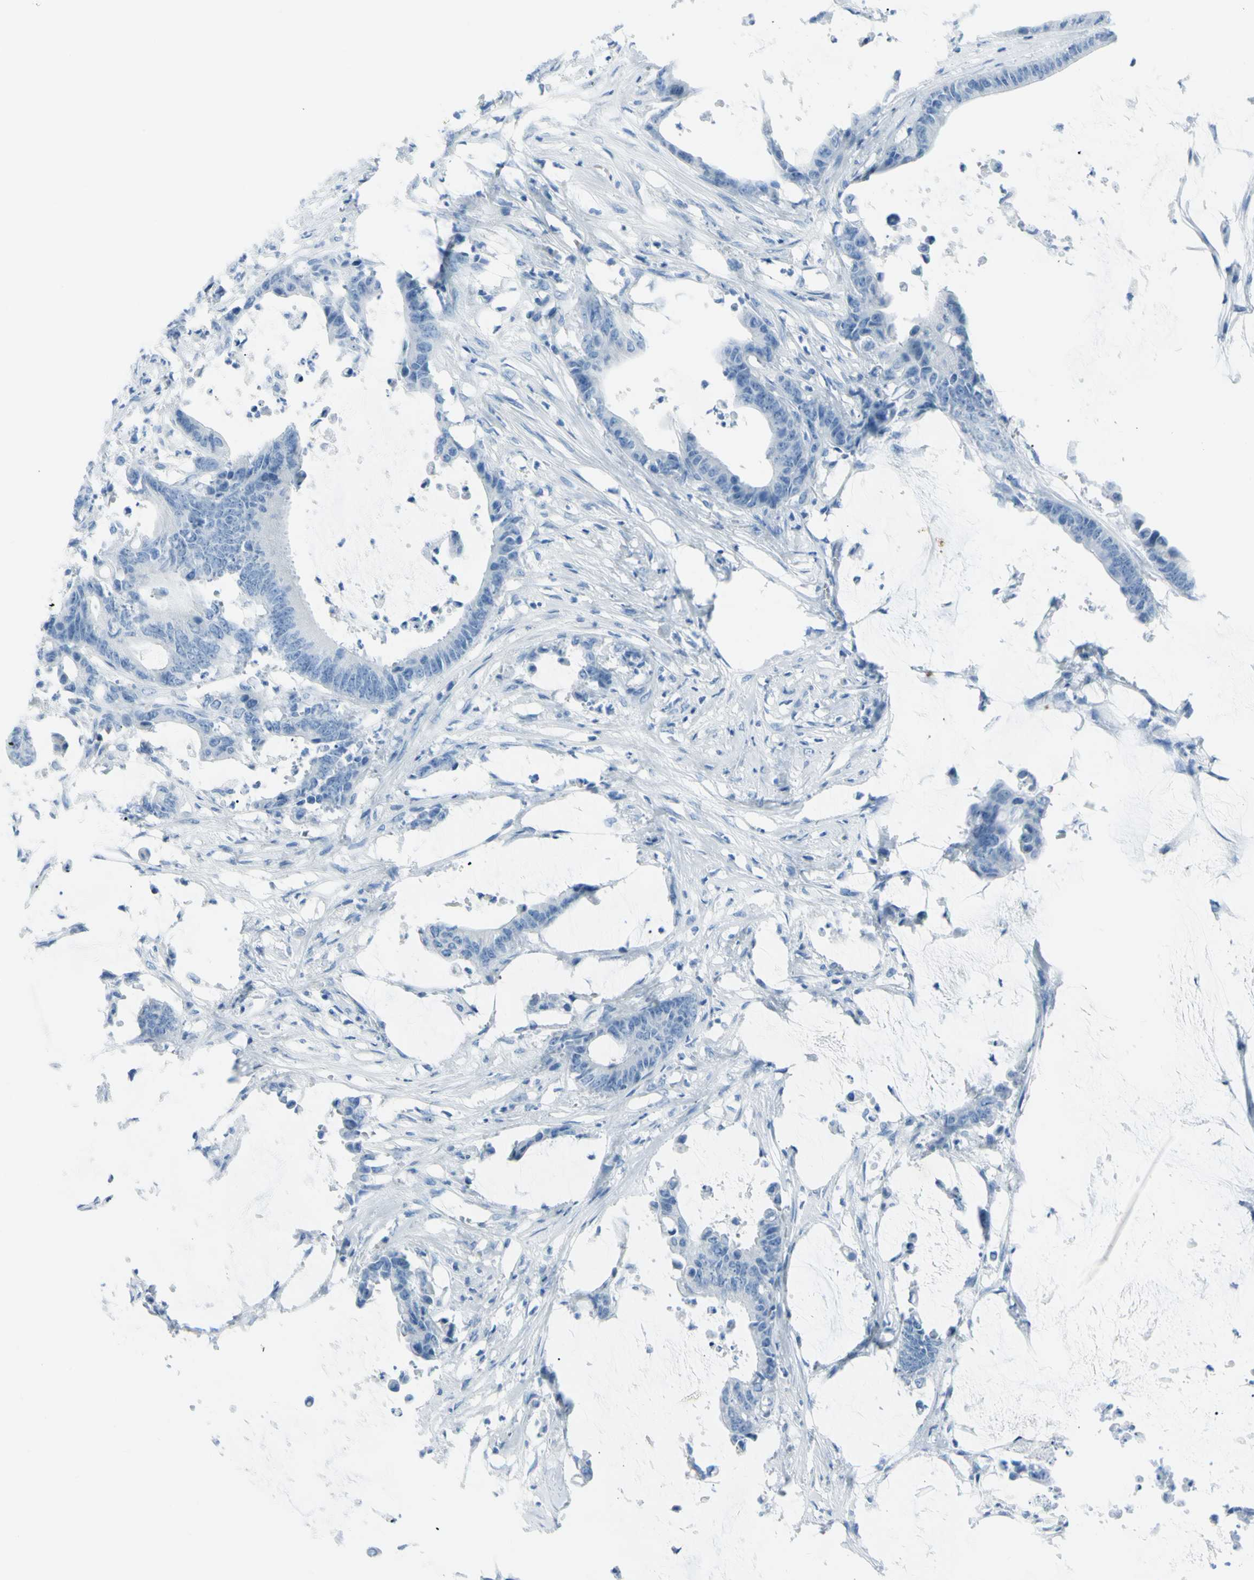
{"staining": {"intensity": "negative", "quantity": "none", "location": "none"}, "tissue": "colorectal cancer", "cell_type": "Tumor cells", "image_type": "cancer", "snomed": [{"axis": "morphology", "description": "Adenocarcinoma, NOS"}, {"axis": "topography", "description": "Rectum"}], "caption": "Micrograph shows no significant protein positivity in tumor cells of adenocarcinoma (colorectal).", "gene": "TFPI2", "patient": {"sex": "female", "age": 66}}